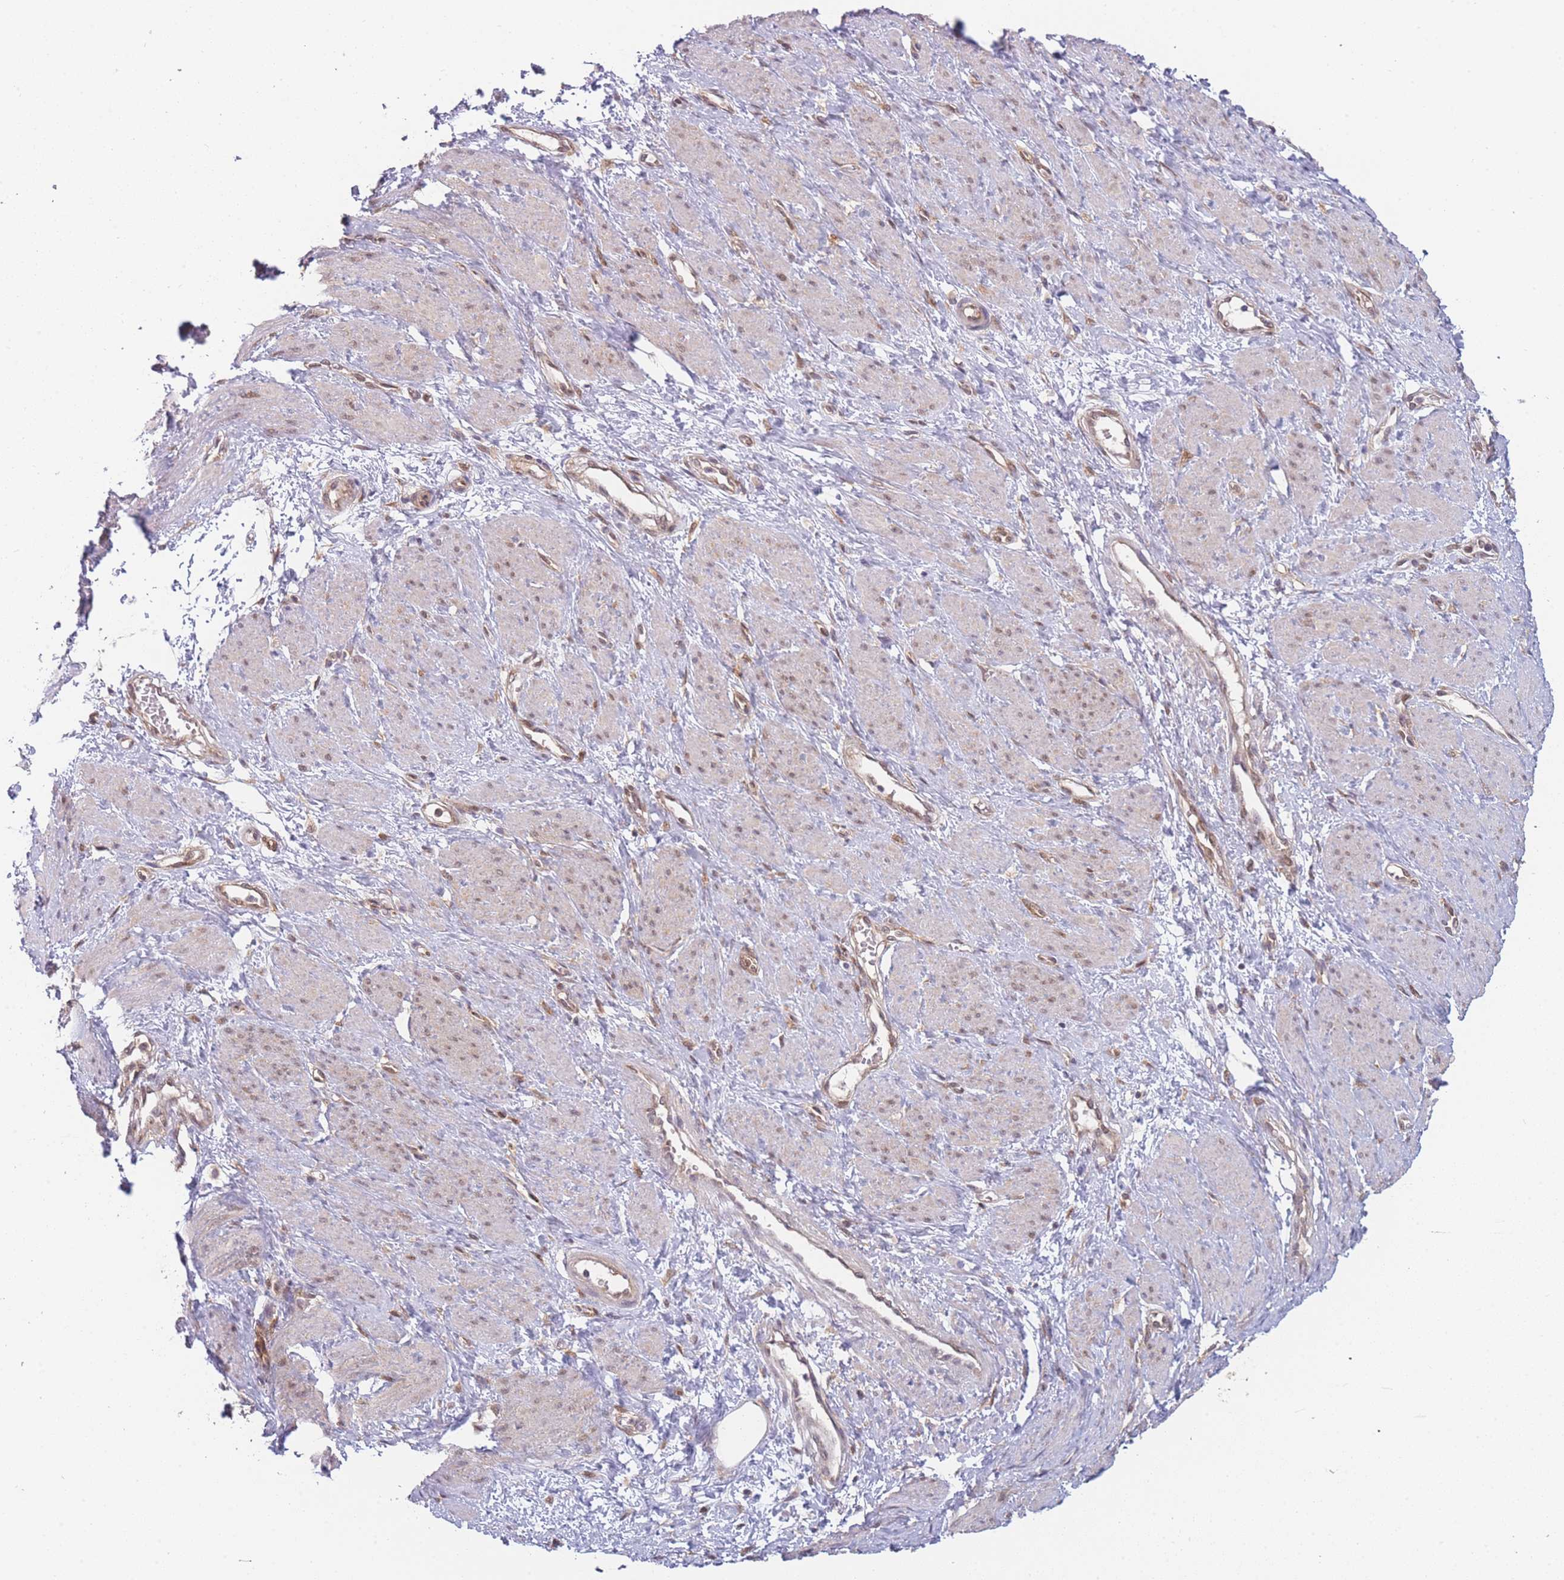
{"staining": {"intensity": "weak", "quantity": "25%-75%", "location": "nuclear"}, "tissue": "smooth muscle", "cell_type": "Smooth muscle cells", "image_type": "normal", "snomed": [{"axis": "morphology", "description": "Normal tissue, NOS"}, {"axis": "topography", "description": "Smooth muscle"}, {"axis": "topography", "description": "Uterus"}], "caption": "DAB (3,3'-diaminobenzidine) immunohistochemical staining of benign human smooth muscle shows weak nuclear protein expression in about 25%-75% of smooth muscle cells.", "gene": "MRI1", "patient": {"sex": "female", "age": 39}}